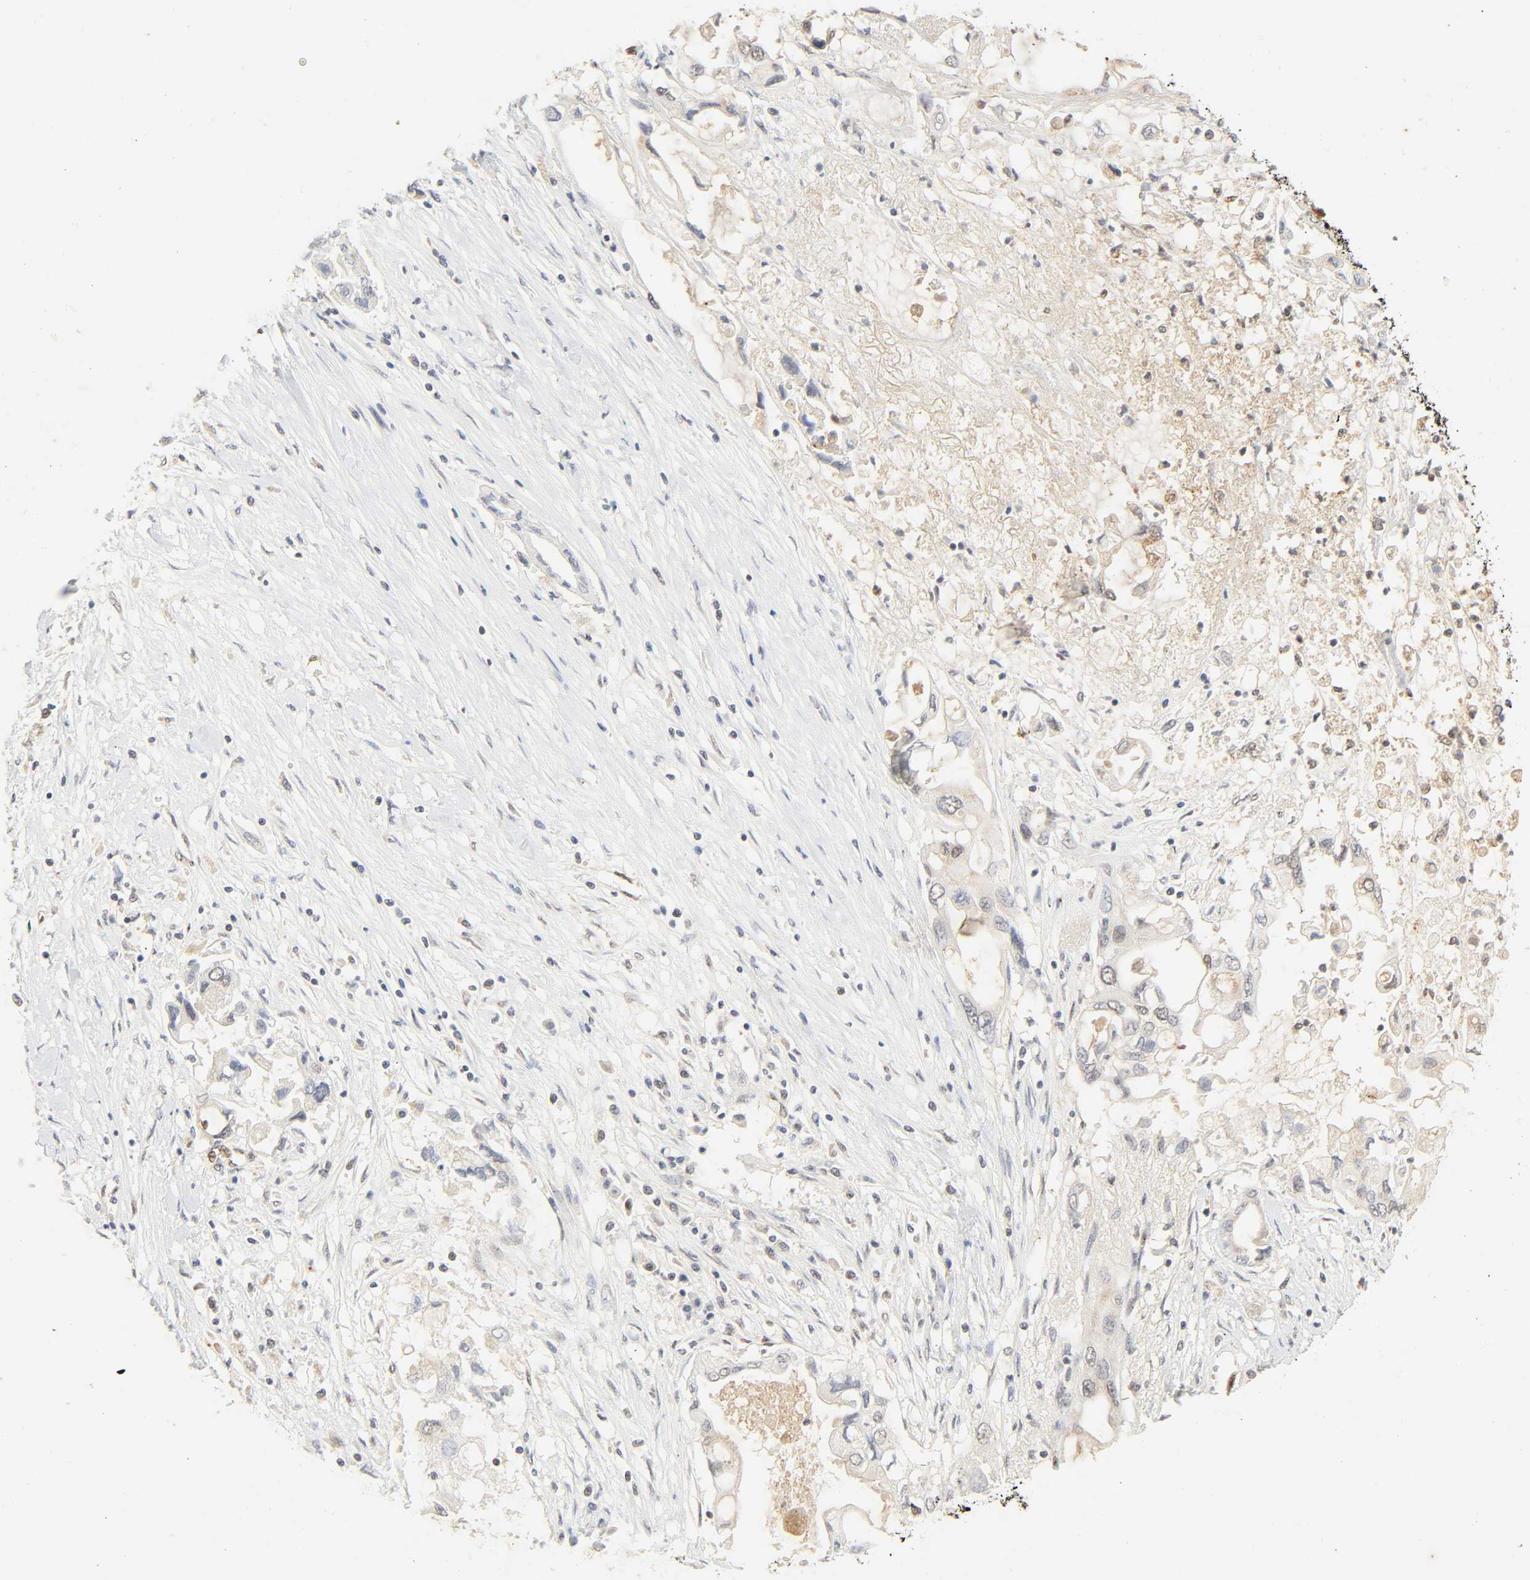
{"staining": {"intensity": "weak", "quantity": "<25%", "location": "nuclear"}, "tissue": "pancreatic cancer", "cell_type": "Tumor cells", "image_type": "cancer", "snomed": [{"axis": "morphology", "description": "Adenocarcinoma, NOS"}, {"axis": "topography", "description": "Pancreas"}], "caption": "Pancreatic cancer (adenocarcinoma) was stained to show a protein in brown. There is no significant staining in tumor cells. The staining is performed using DAB brown chromogen with nuclei counter-stained in using hematoxylin.", "gene": "UBC", "patient": {"sex": "female", "age": 57}}